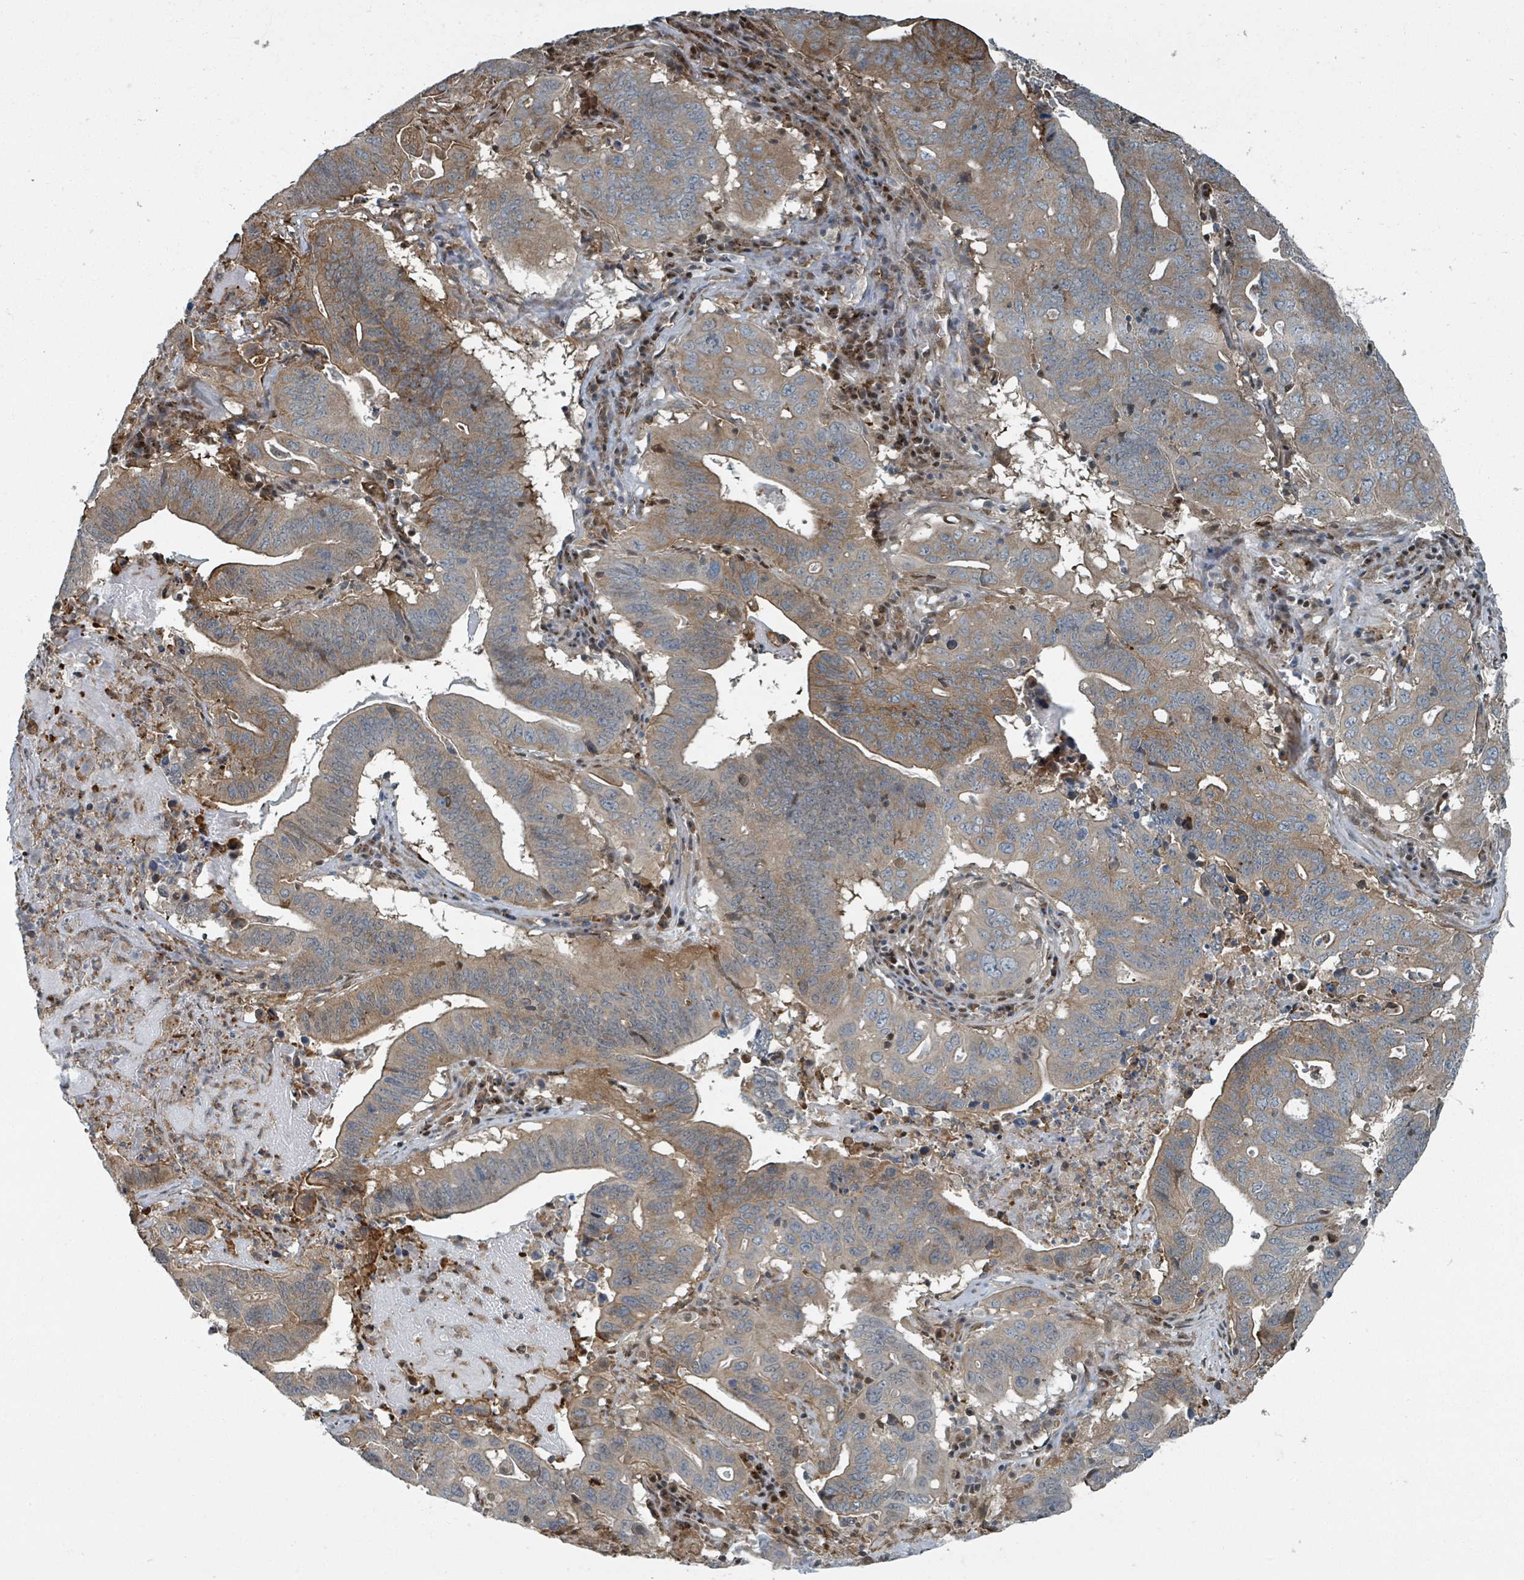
{"staining": {"intensity": "moderate", "quantity": ">75%", "location": "cytoplasmic/membranous"}, "tissue": "lung cancer", "cell_type": "Tumor cells", "image_type": "cancer", "snomed": [{"axis": "morphology", "description": "Adenocarcinoma, NOS"}, {"axis": "topography", "description": "Lung"}], "caption": "Adenocarcinoma (lung) was stained to show a protein in brown. There is medium levels of moderate cytoplasmic/membranous staining in about >75% of tumor cells.", "gene": "RHPN2", "patient": {"sex": "female", "age": 60}}